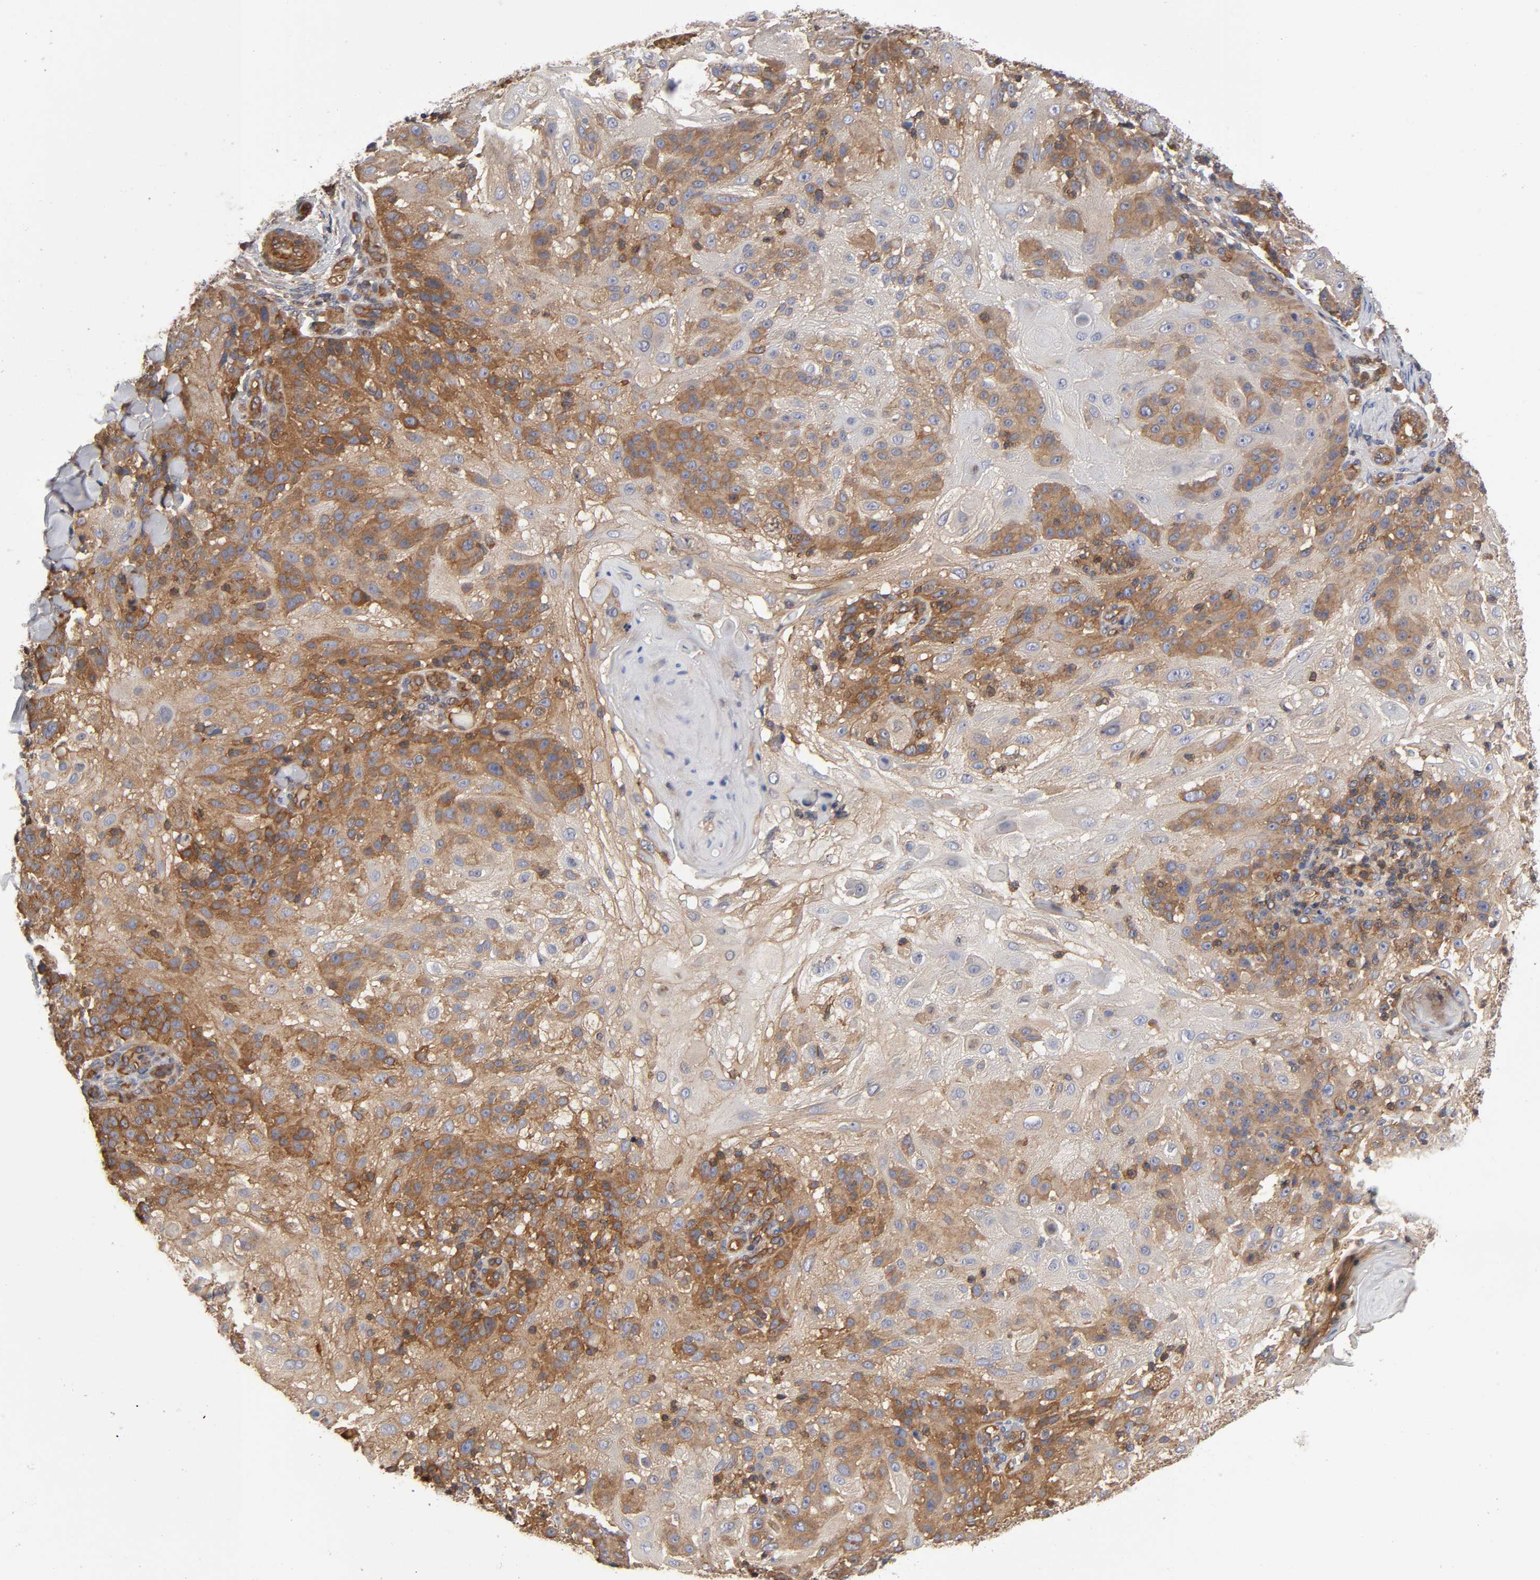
{"staining": {"intensity": "strong", "quantity": "25%-75%", "location": "cytoplasmic/membranous"}, "tissue": "skin cancer", "cell_type": "Tumor cells", "image_type": "cancer", "snomed": [{"axis": "morphology", "description": "Normal tissue, NOS"}, {"axis": "morphology", "description": "Squamous cell carcinoma, NOS"}, {"axis": "topography", "description": "Skin"}], "caption": "Skin cancer tissue shows strong cytoplasmic/membranous expression in approximately 25%-75% of tumor cells, visualized by immunohistochemistry. The protein of interest is shown in brown color, while the nuclei are stained blue.", "gene": "LAMTOR2", "patient": {"sex": "female", "age": 83}}